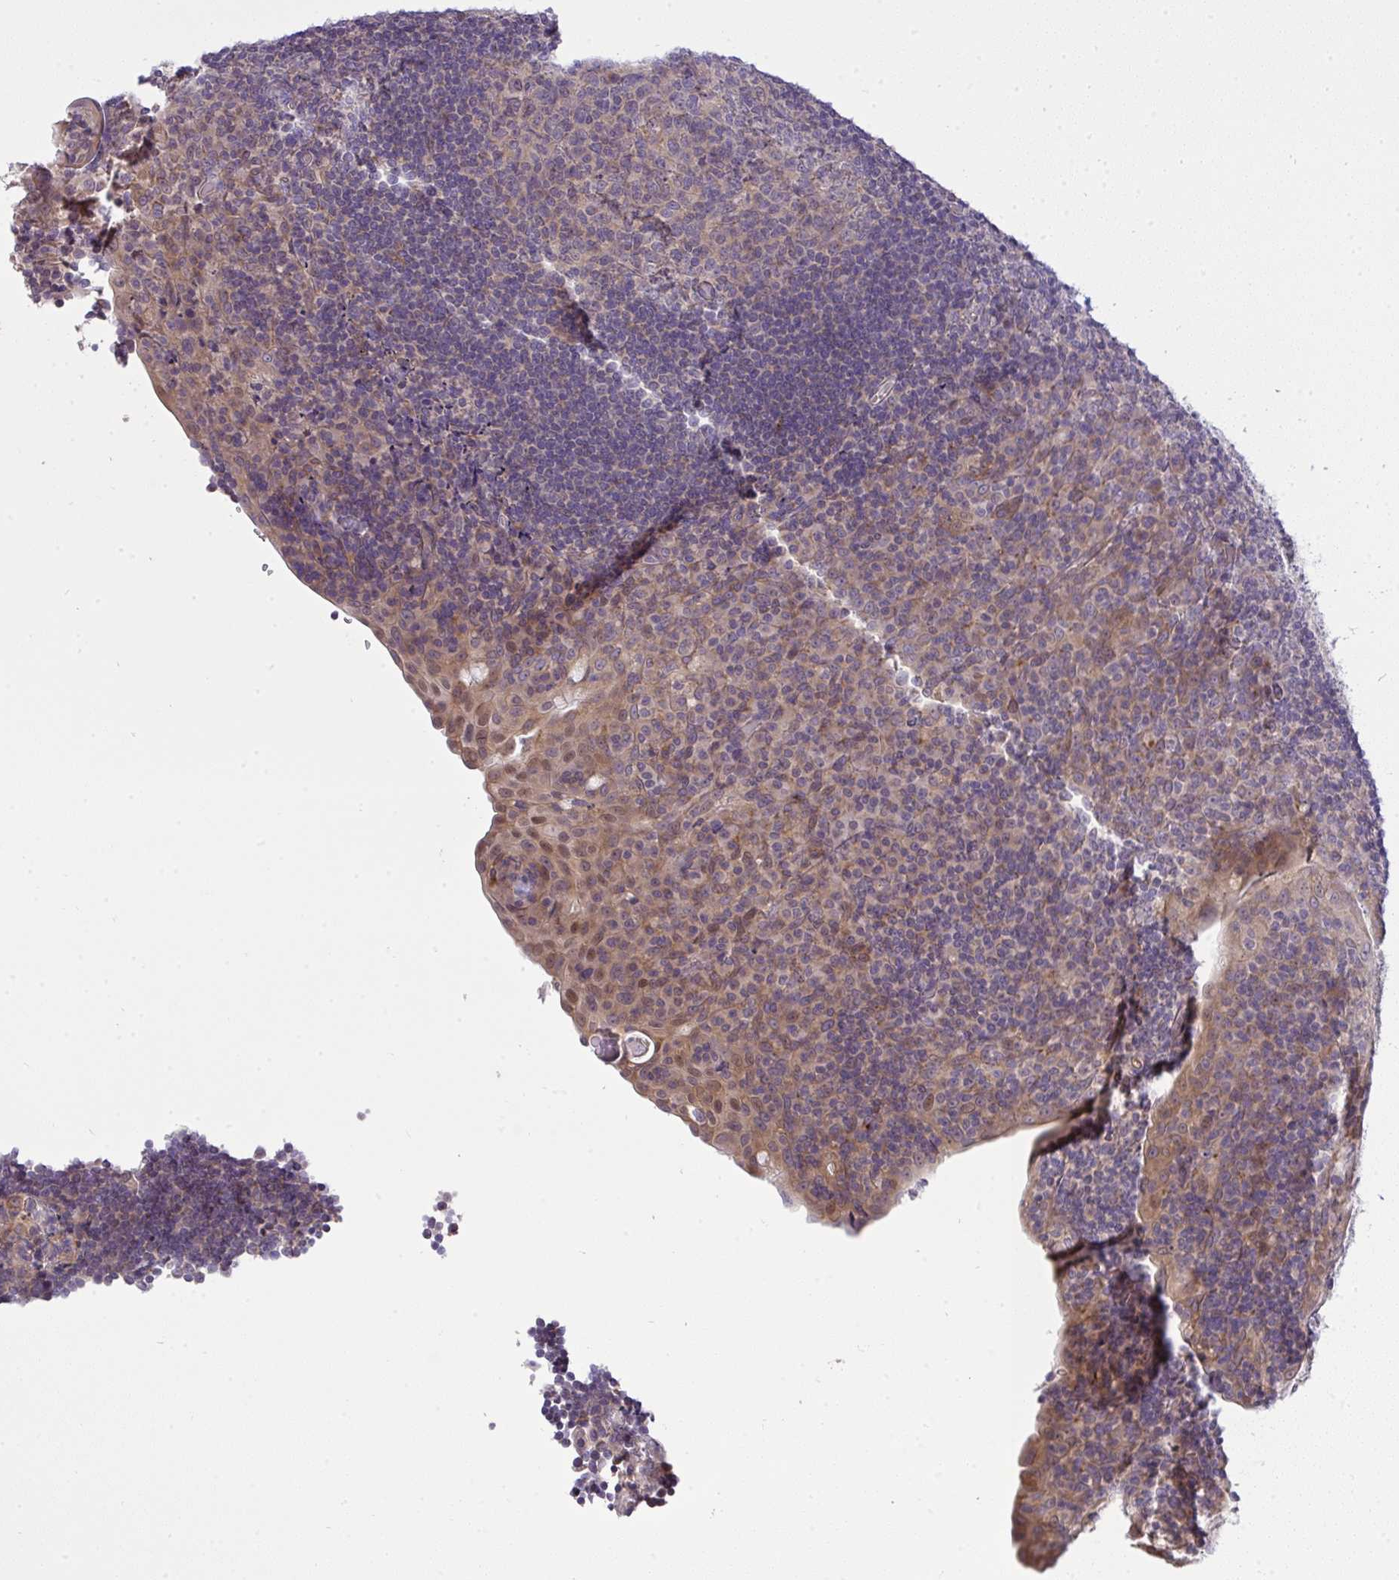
{"staining": {"intensity": "weak", "quantity": "<25%", "location": "cytoplasmic/membranous"}, "tissue": "tonsil", "cell_type": "Germinal center cells", "image_type": "normal", "snomed": [{"axis": "morphology", "description": "Normal tissue, NOS"}, {"axis": "topography", "description": "Tonsil"}], "caption": "Tonsil stained for a protein using IHC demonstrates no staining germinal center cells.", "gene": "SLC9A6", "patient": {"sex": "male", "age": 17}}